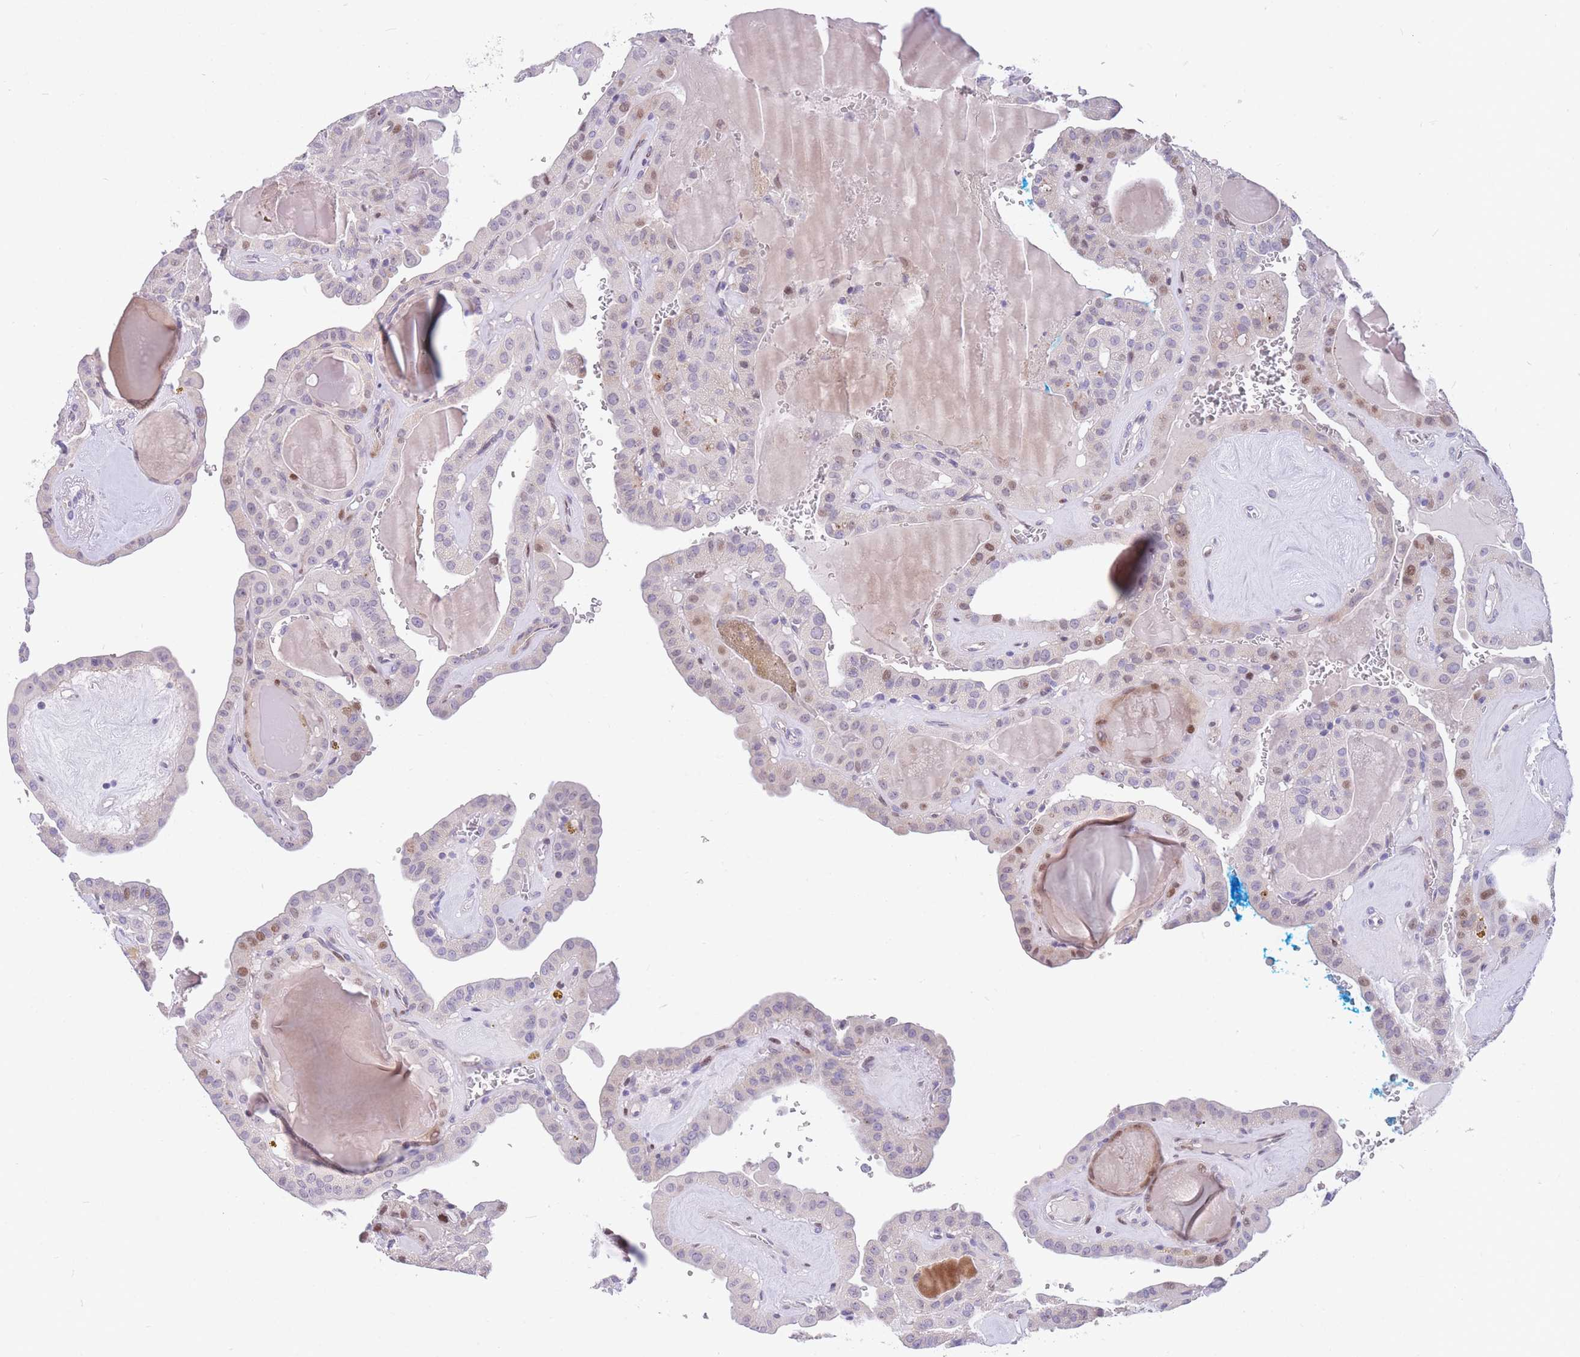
{"staining": {"intensity": "moderate", "quantity": "<25%", "location": "nuclear"}, "tissue": "thyroid cancer", "cell_type": "Tumor cells", "image_type": "cancer", "snomed": [{"axis": "morphology", "description": "Papillary adenocarcinoma, NOS"}, {"axis": "topography", "description": "Thyroid gland"}], "caption": "This is an image of immunohistochemistry staining of papillary adenocarcinoma (thyroid), which shows moderate expression in the nuclear of tumor cells.", "gene": "SHCBP1", "patient": {"sex": "male", "age": 52}}